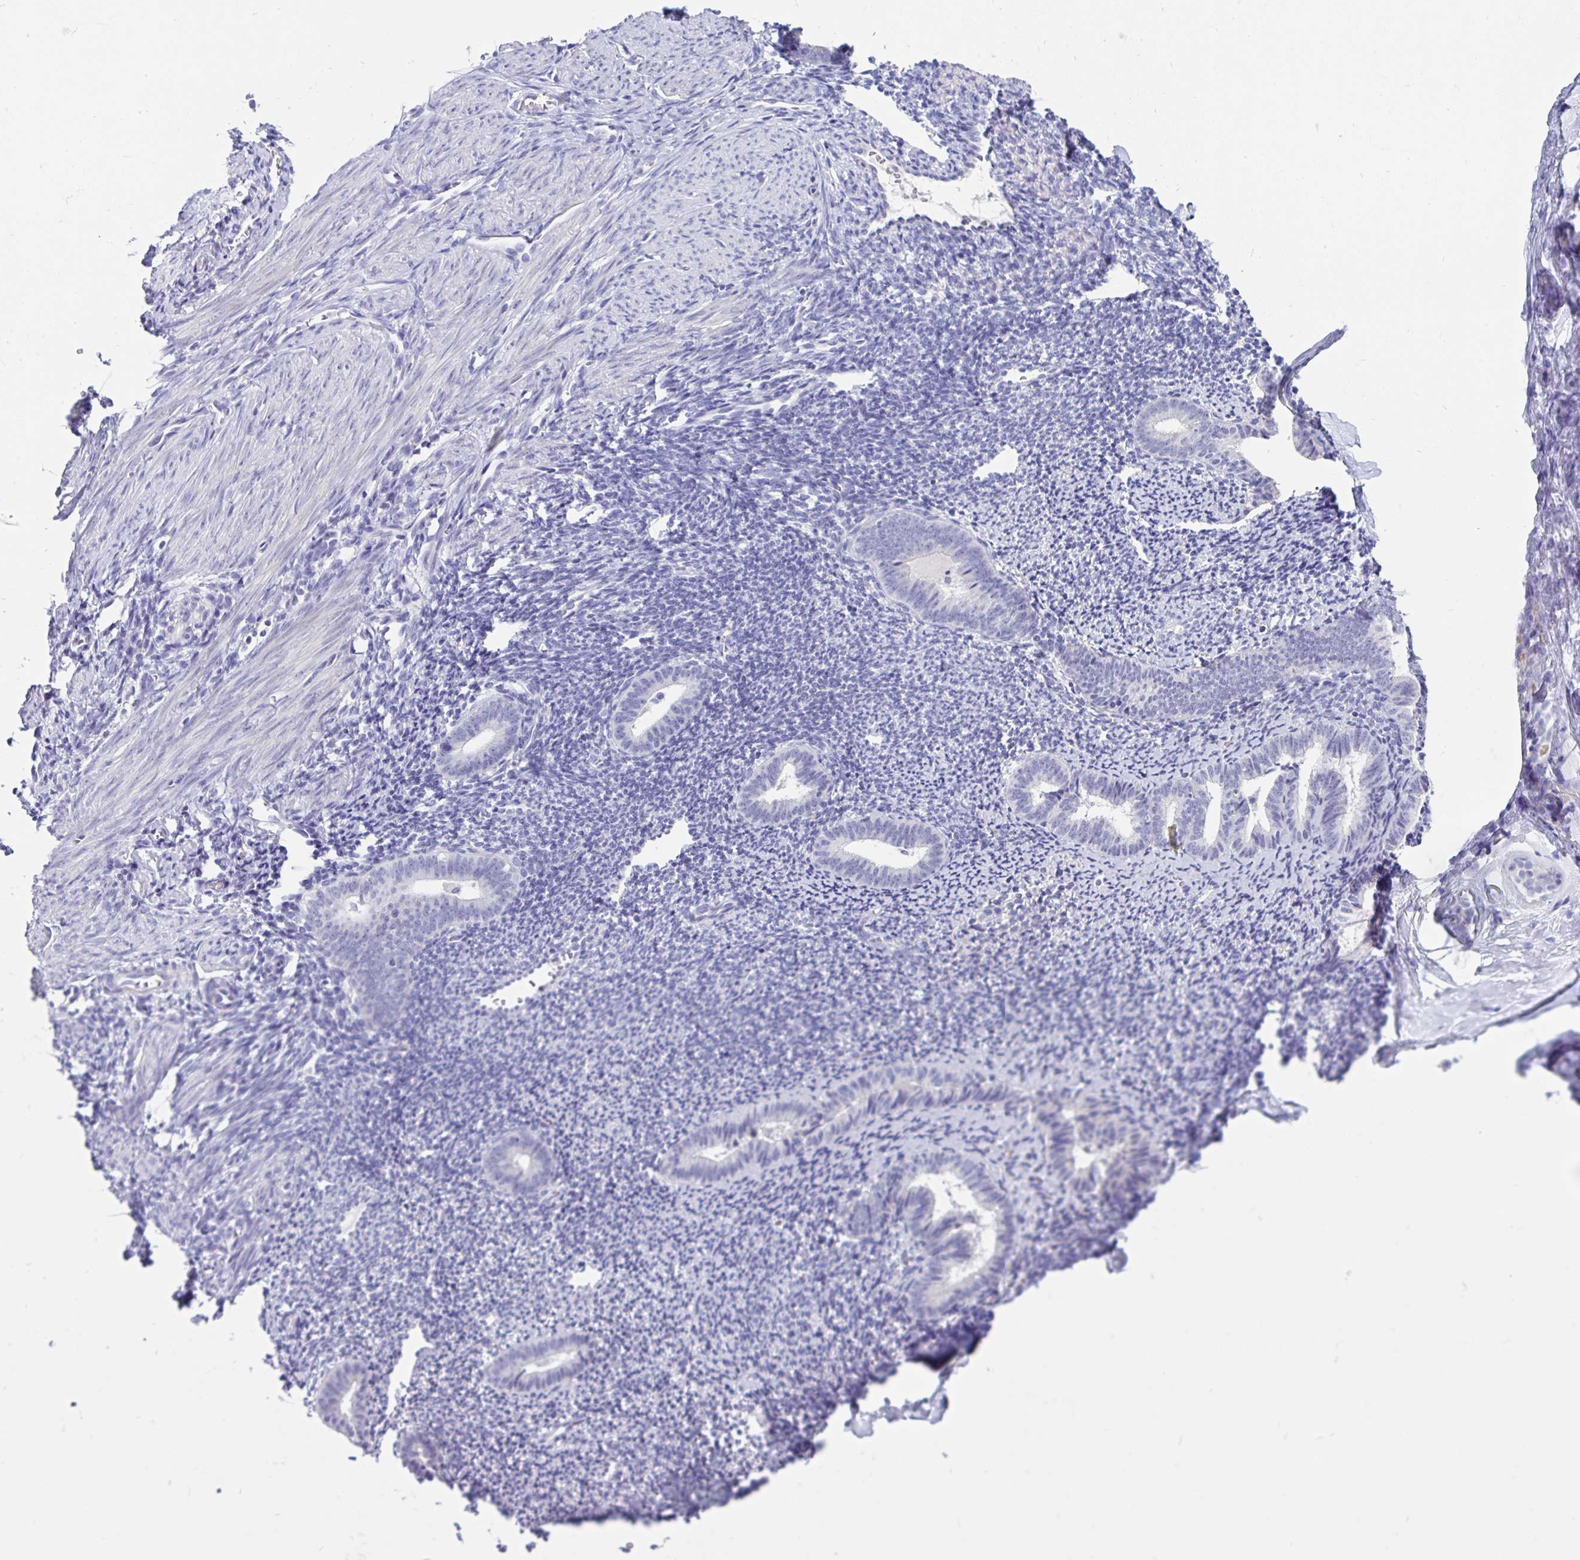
{"staining": {"intensity": "negative", "quantity": "none", "location": "none"}, "tissue": "endometrium", "cell_type": "Cells in endometrial stroma", "image_type": "normal", "snomed": [{"axis": "morphology", "description": "Normal tissue, NOS"}, {"axis": "topography", "description": "Endometrium"}], "caption": "Immunohistochemical staining of benign human endometrium reveals no significant expression in cells in endometrial stroma. (DAB immunohistochemistry with hematoxylin counter stain).", "gene": "INTS5", "patient": {"sex": "female", "age": 39}}